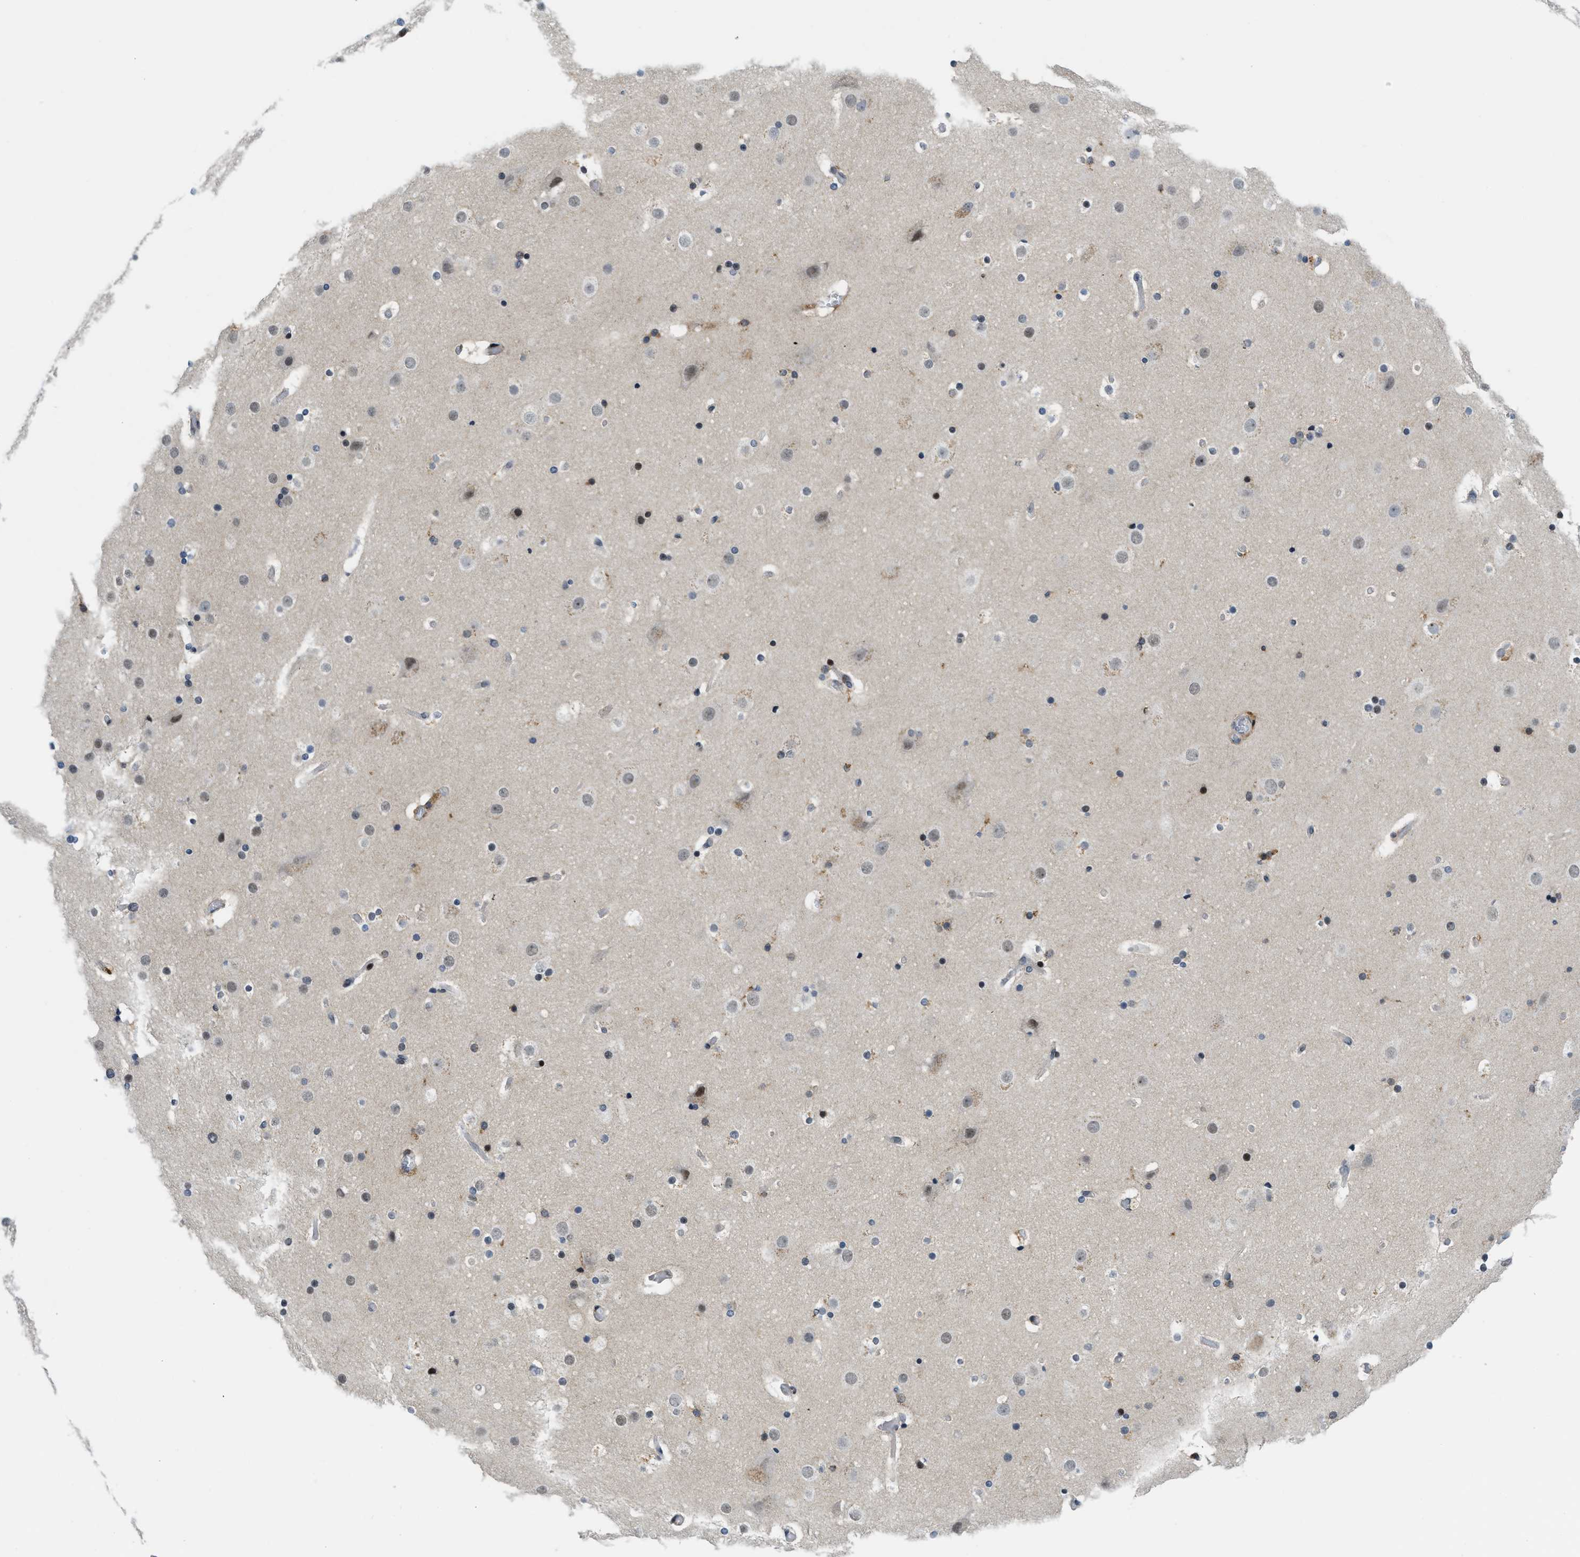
{"staining": {"intensity": "moderate", "quantity": "<25%", "location": "nuclear"}, "tissue": "cerebral cortex", "cell_type": "Endothelial cells", "image_type": "normal", "snomed": [{"axis": "morphology", "description": "Normal tissue, NOS"}, {"axis": "topography", "description": "Cerebral cortex"}], "caption": "Immunohistochemistry staining of benign cerebral cortex, which displays low levels of moderate nuclear positivity in about <25% of endothelial cells indicating moderate nuclear protein expression. The staining was performed using DAB (3,3'-diaminobenzidine) (brown) for protein detection and nuclei were counterstained in hematoxylin (blue).", "gene": "ING1", "patient": {"sex": "male", "age": 57}}